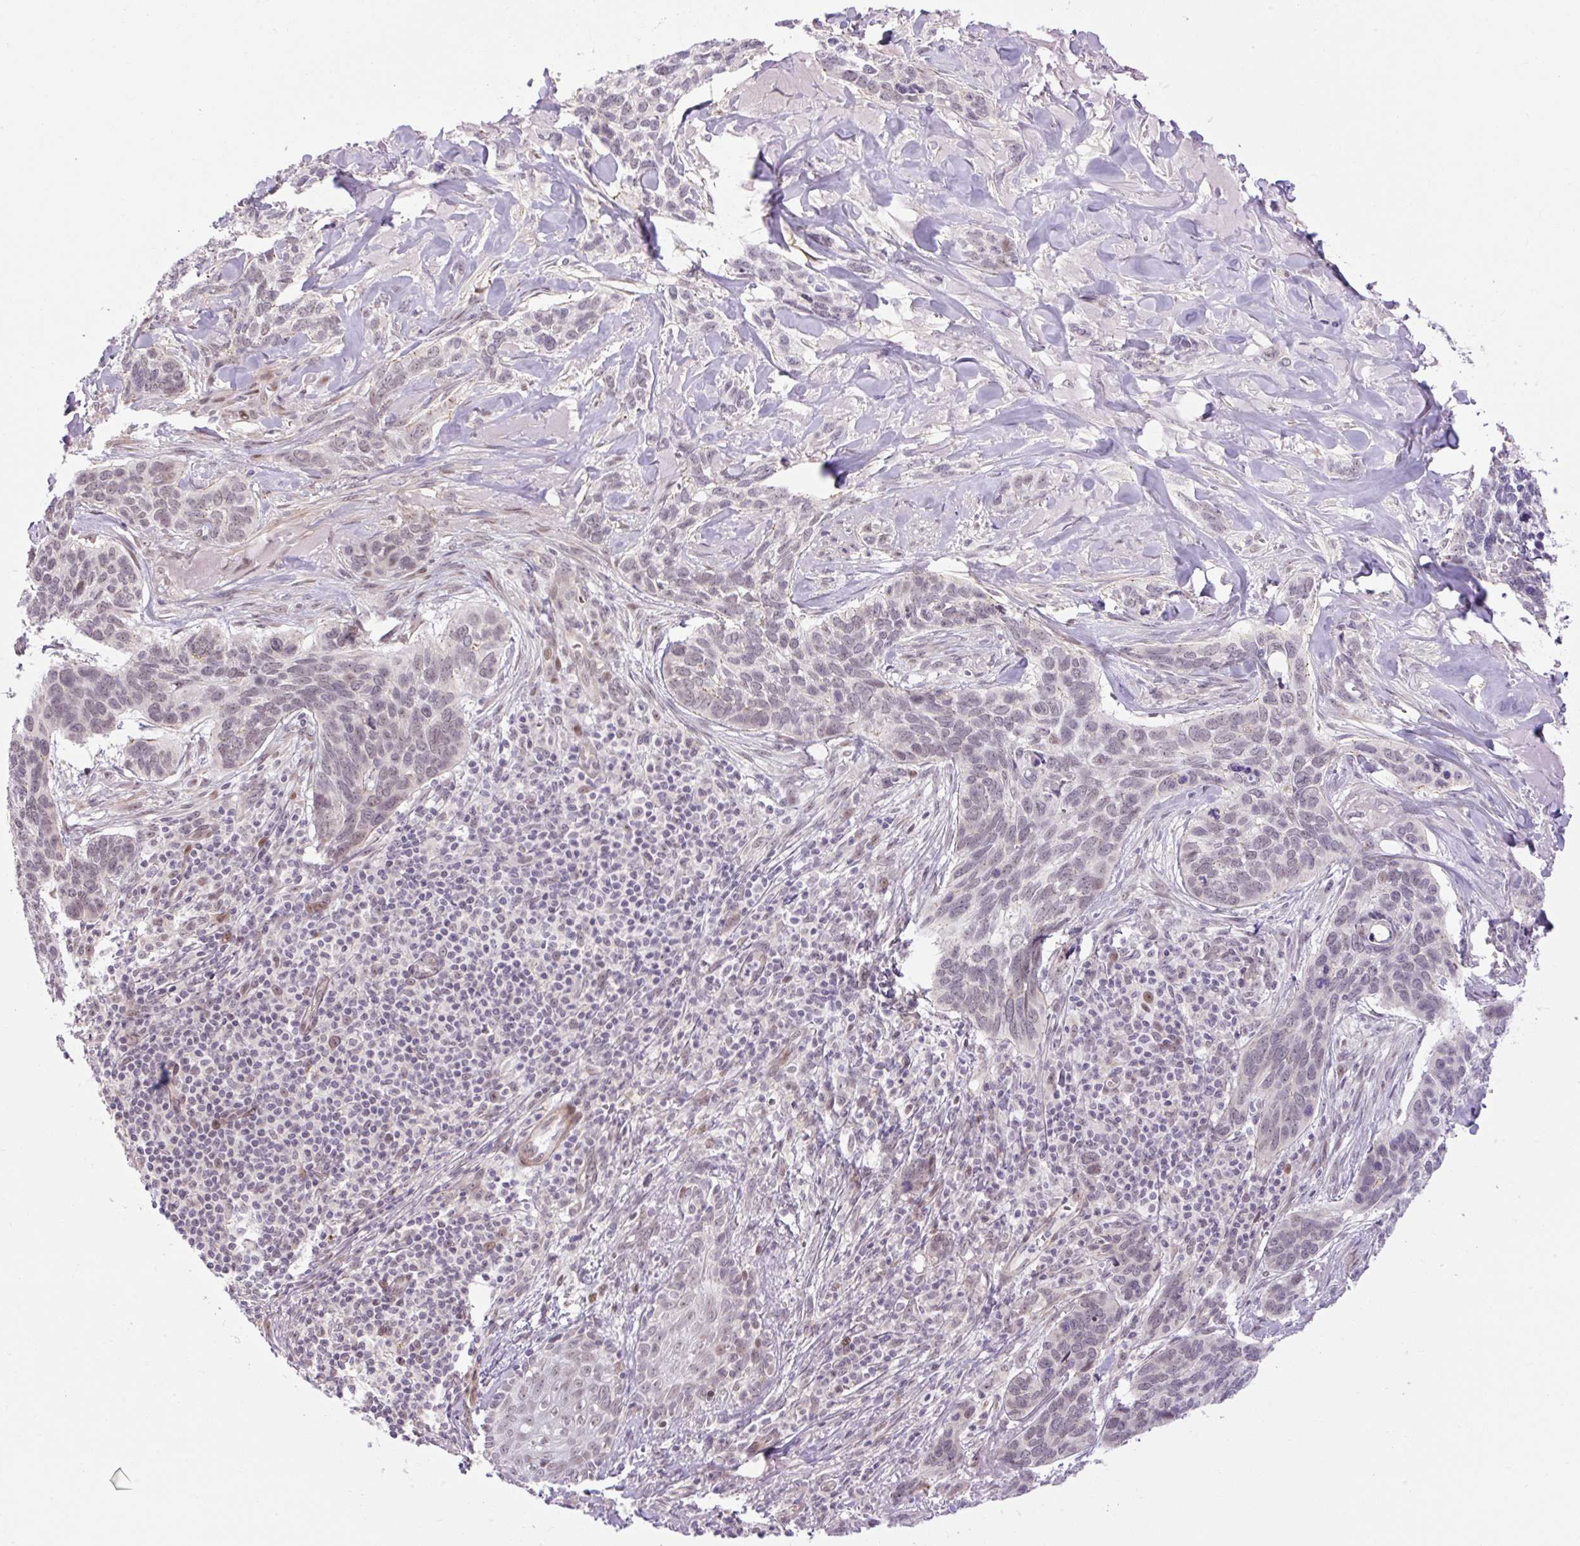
{"staining": {"intensity": "weak", "quantity": "<25%", "location": "nuclear"}, "tissue": "skin cancer", "cell_type": "Tumor cells", "image_type": "cancer", "snomed": [{"axis": "morphology", "description": "Basal cell carcinoma"}, {"axis": "topography", "description": "Skin"}], "caption": "IHC photomicrograph of neoplastic tissue: human skin cancer stained with DAB demonstrates no significant protein positivity in tumor cells.", "gene": "ICE1", "patient": {"sex": "male", "age": 86}}